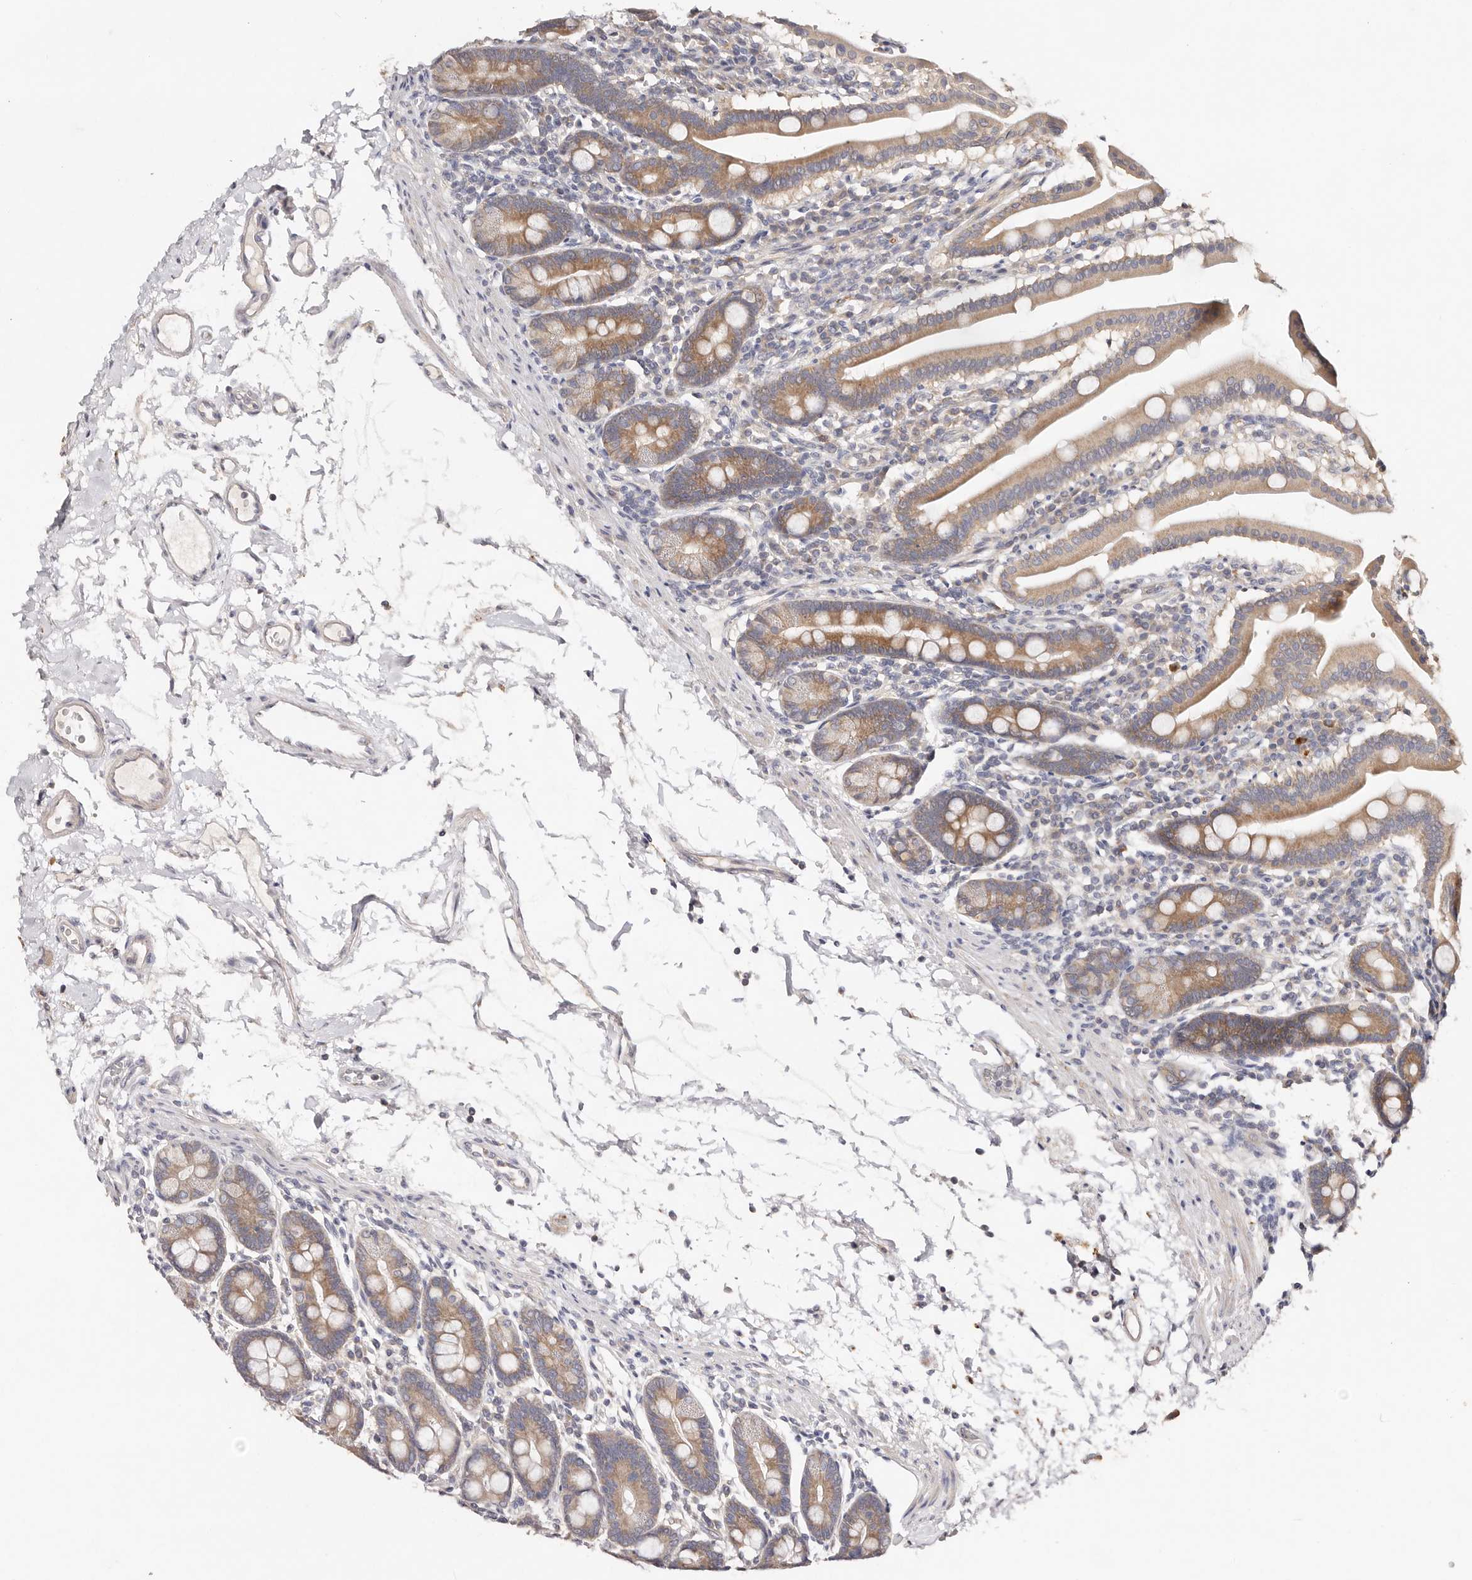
{"staining": {"intensity": "moderate", "quantity": ">75%", "location": "cytoplasmic/membranous"}, "tissue": "duodenum", "cell_type": "Glandular cells", "image_type": "normal", "snomed": [{"axis": "morphology", "description": "Normal tissue, NOS"}, {"axis": "morphology", "description": "Adenocarcinoma, NOS"}, {"axis": "topography", "description": "Pancreas"}, {"axis": "topography", "description": "Duodenum"}], "caption": "A histopathology image of duodenum stained for a protein demonstrates moderate cytoplasmic/membranous brown staining in glandular cells. (Brightfield microscopy of DAB IHC at high magnification).", "gene": "VIPAS39", "patient": {"sex": "male", "age": 50}}